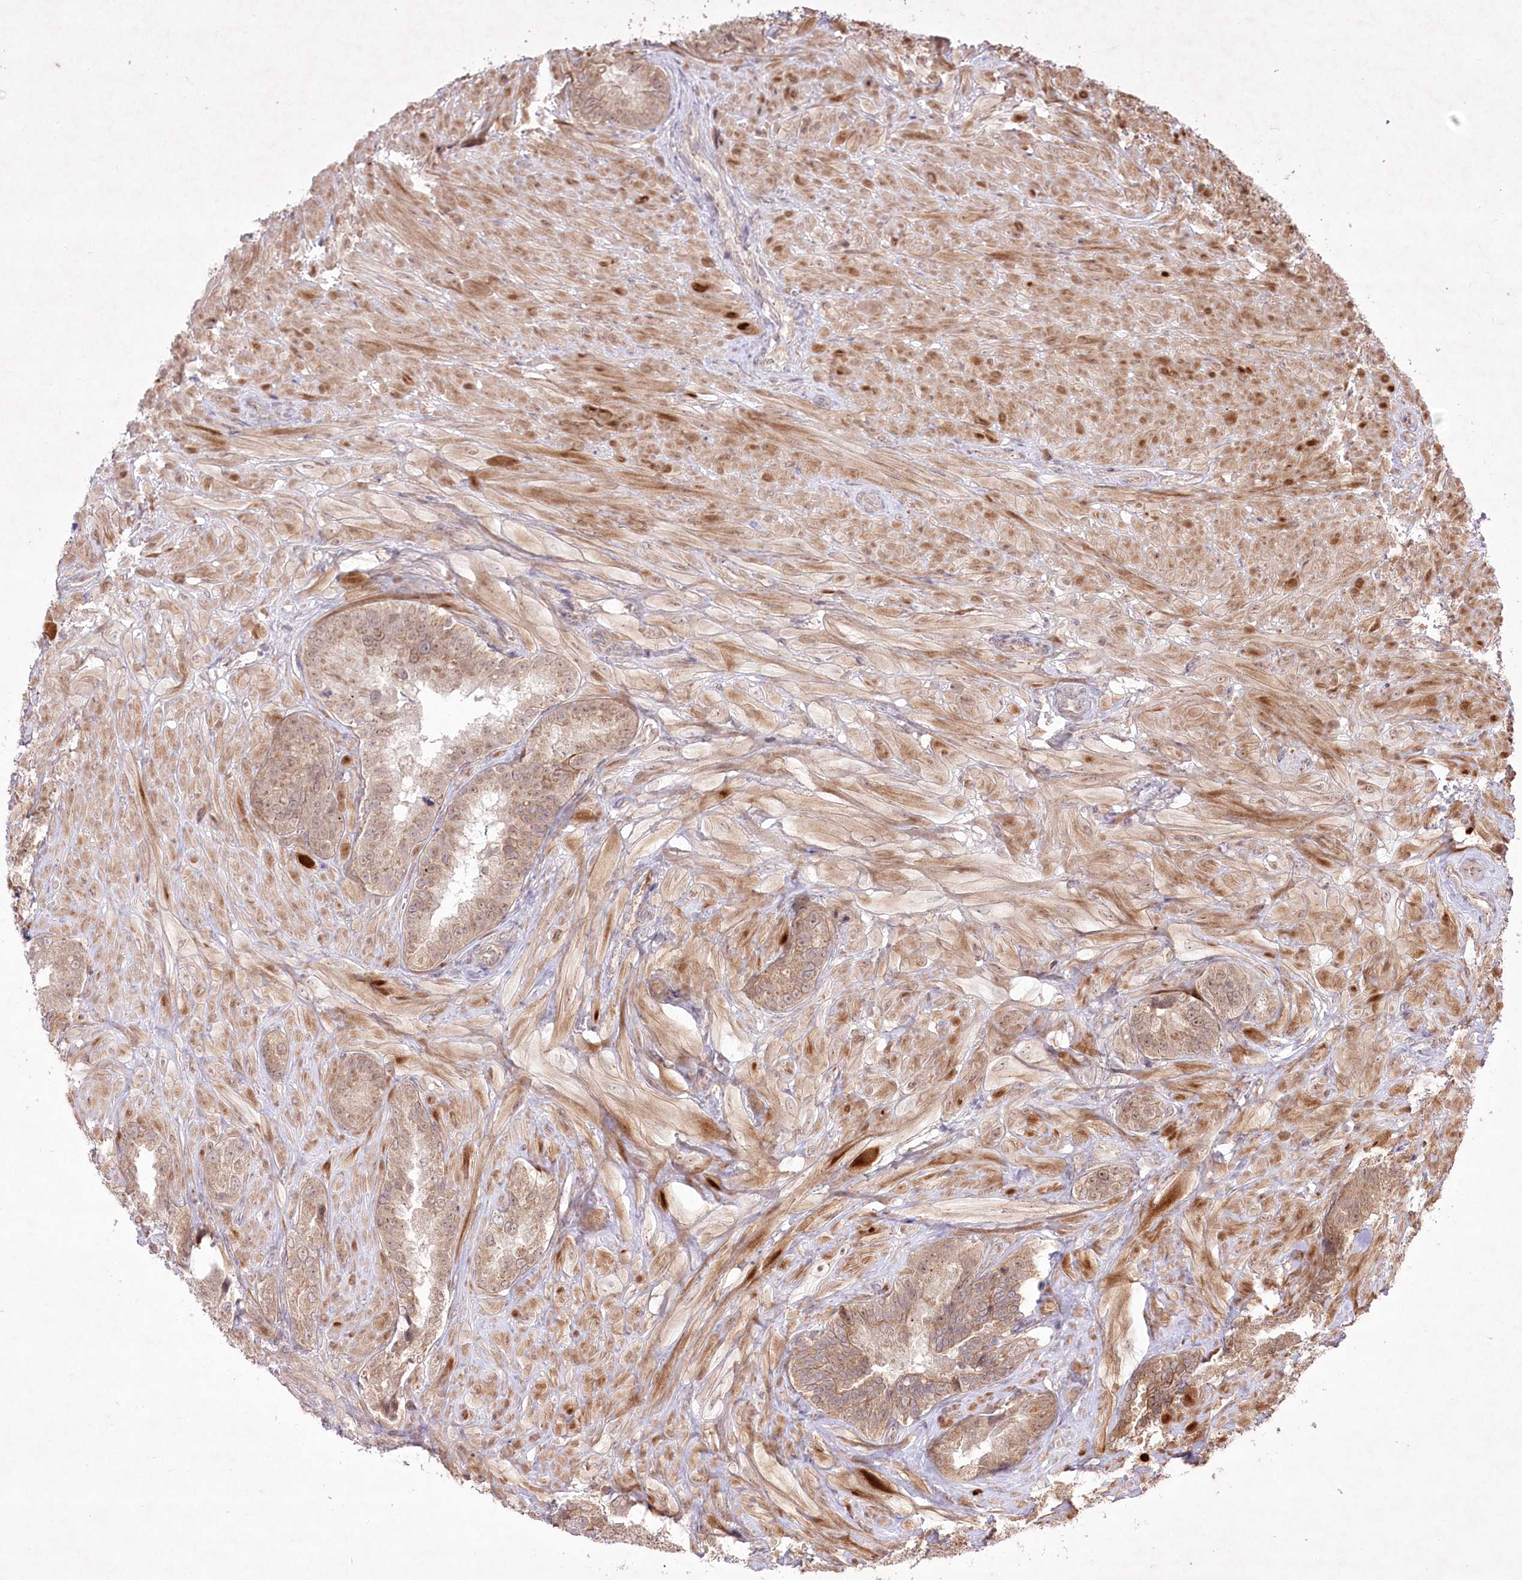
{"staining": {"intensity": "weak", "quantity": ">75%", "location": "cytoplasmic/membranous,nuclear"}, "tissue": "seminal vesicle", "cell_type": "Glandular cells", "image_type": "normal", "snomed": [{"axis": "morphology", "description": "Normal tissue, NOS"}, {"axis": "topography", "description": "Seminal veicle"}, {"axis": "topography", "description": "Peripheral nerve tissue"}], "caption": "Seminal vesicle stained with a protein marker displays weak staining in glandular cells.", "gene": "HELT", "patient": {"sex": "male", "age": 67}}